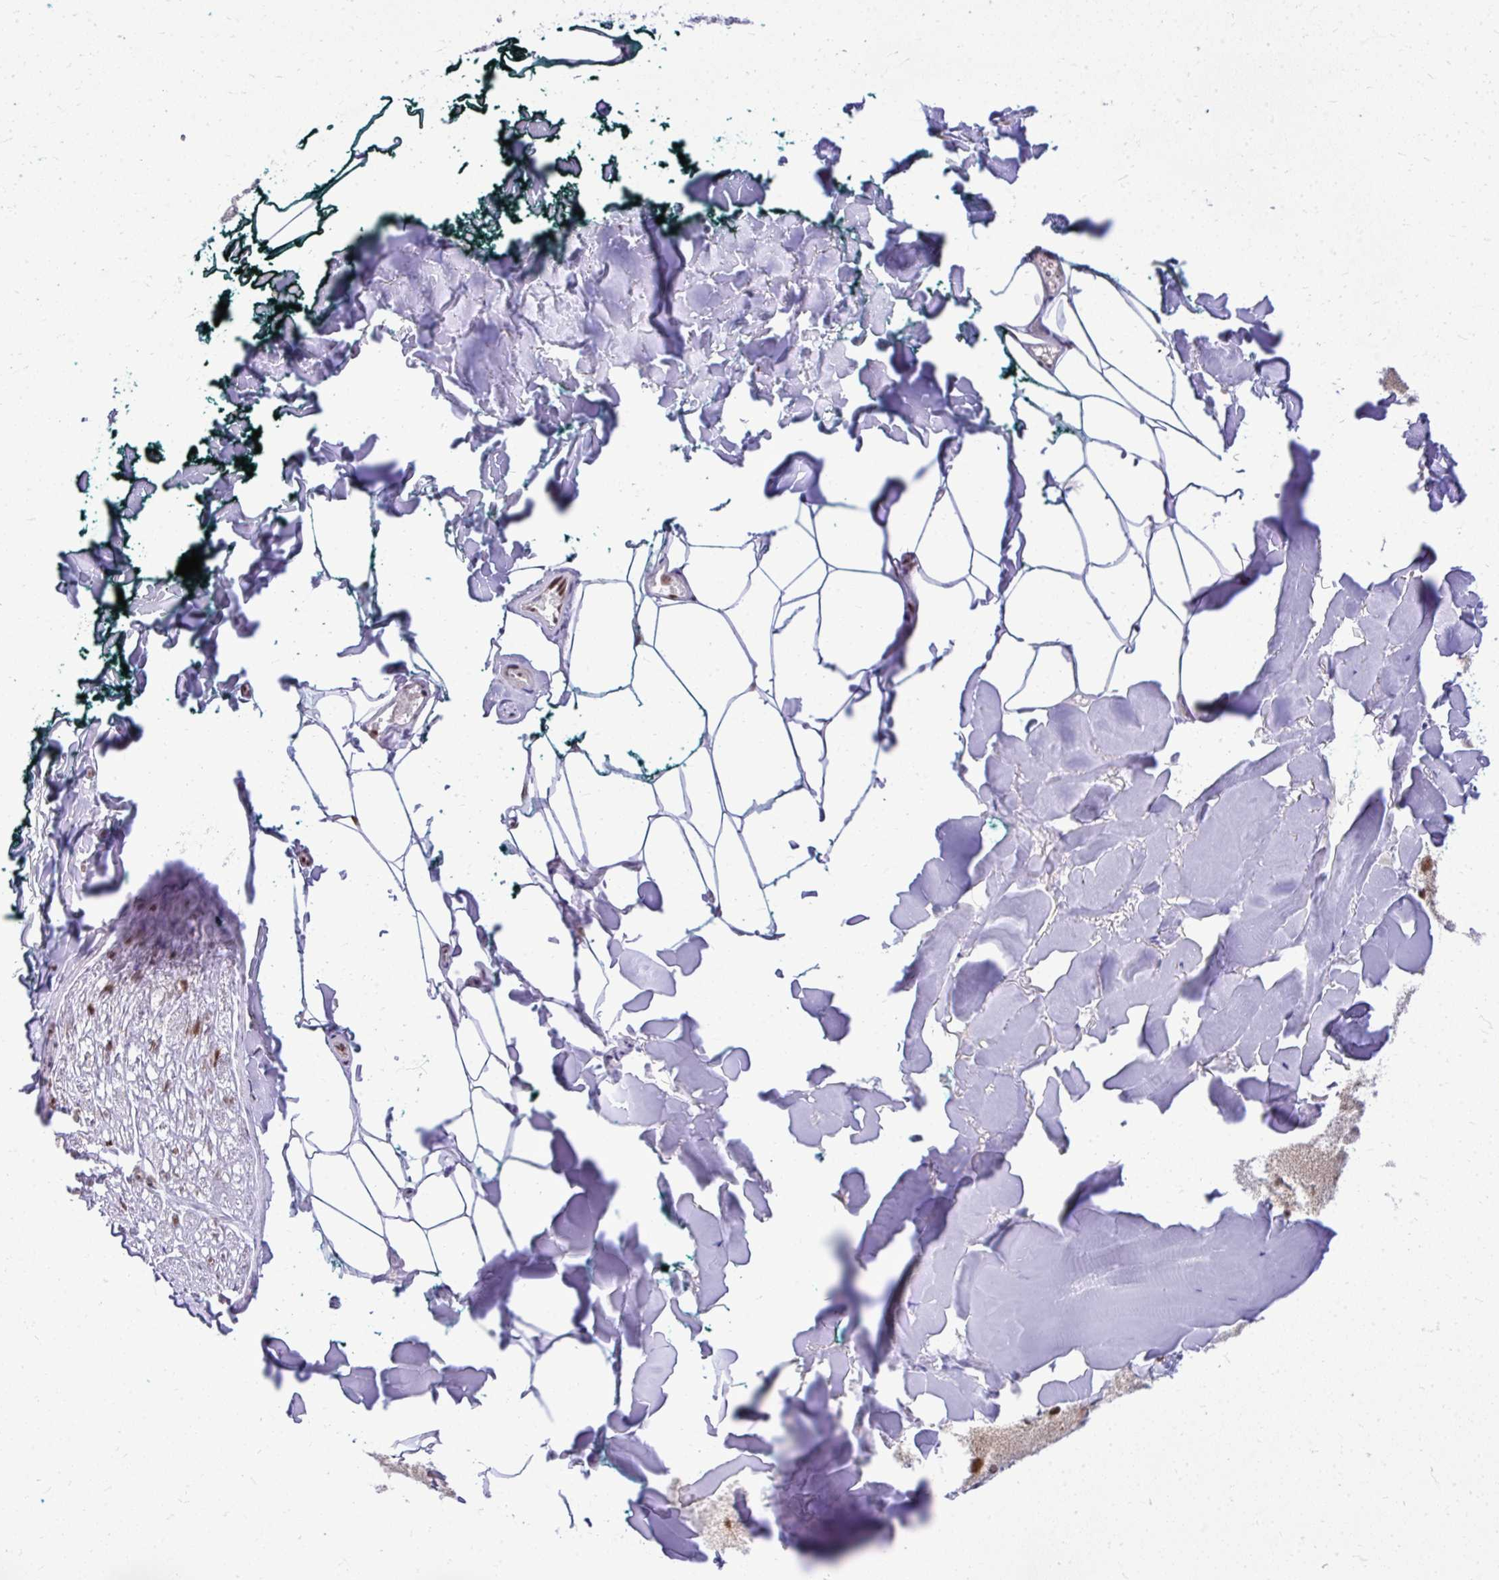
{"staining": {"intensity": "moderate", "quantity": ">75%", "location": "nuclear"}, "tissue": "adipose tissue", "cell_type": "Adipocytes", "image_type": "normal", "snomed": [{"axis": "morphology", "description": "Normal tissue, NOS"}, {"axis": "topography", "description": "Skin"}, {"axis": "topography", "description": "Peripheral nerve tissue"}], "caption": "Moderate nuclear positivity is identified in approximately >75% of adipocytes in unremarkable adipose tissue.", "gene": "PRPF19", "patient": {"sex": "female", "age": 45}}